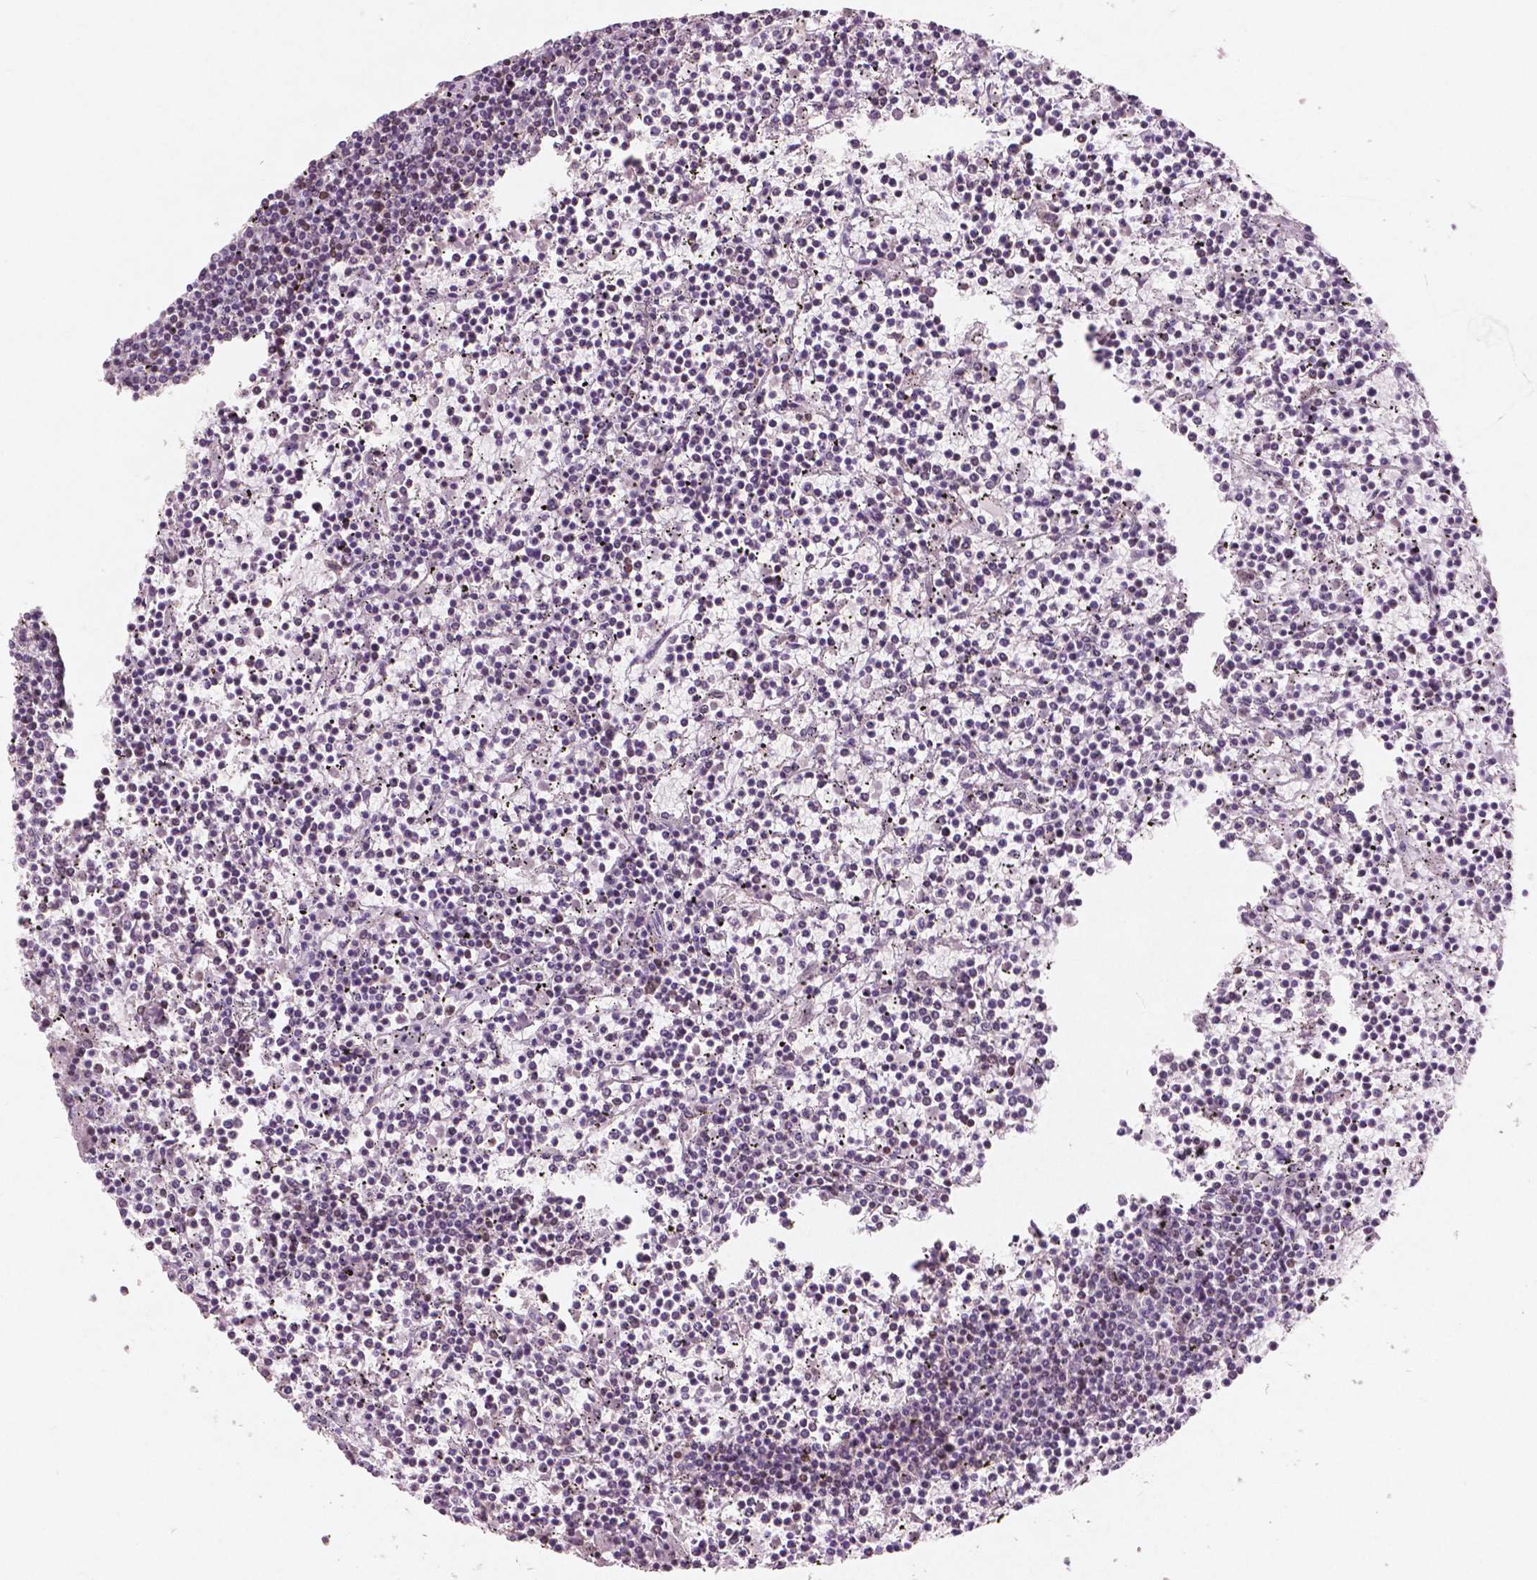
{"staining": {"intensity": "negative", "quantity": "none", "location": "none"}, "tissue": "lymphoma", "cell_type": "Tumor cells", "image_type": "cancer", "snomed": [{"axis": "morphology", "description": "Malignant lymphoma, non-Hodgkin's type, Low grade"}, {"axis": "topography", "description": "Spleen"}], "caption": "There is no significant positivity in tumor cells of lymphoma. (DAB (3,3'-diaminobenzidine) IHC with hematoxylin counter stain).", "gene": "BRD4", "patient": {"sex": "female", "age": 19}}